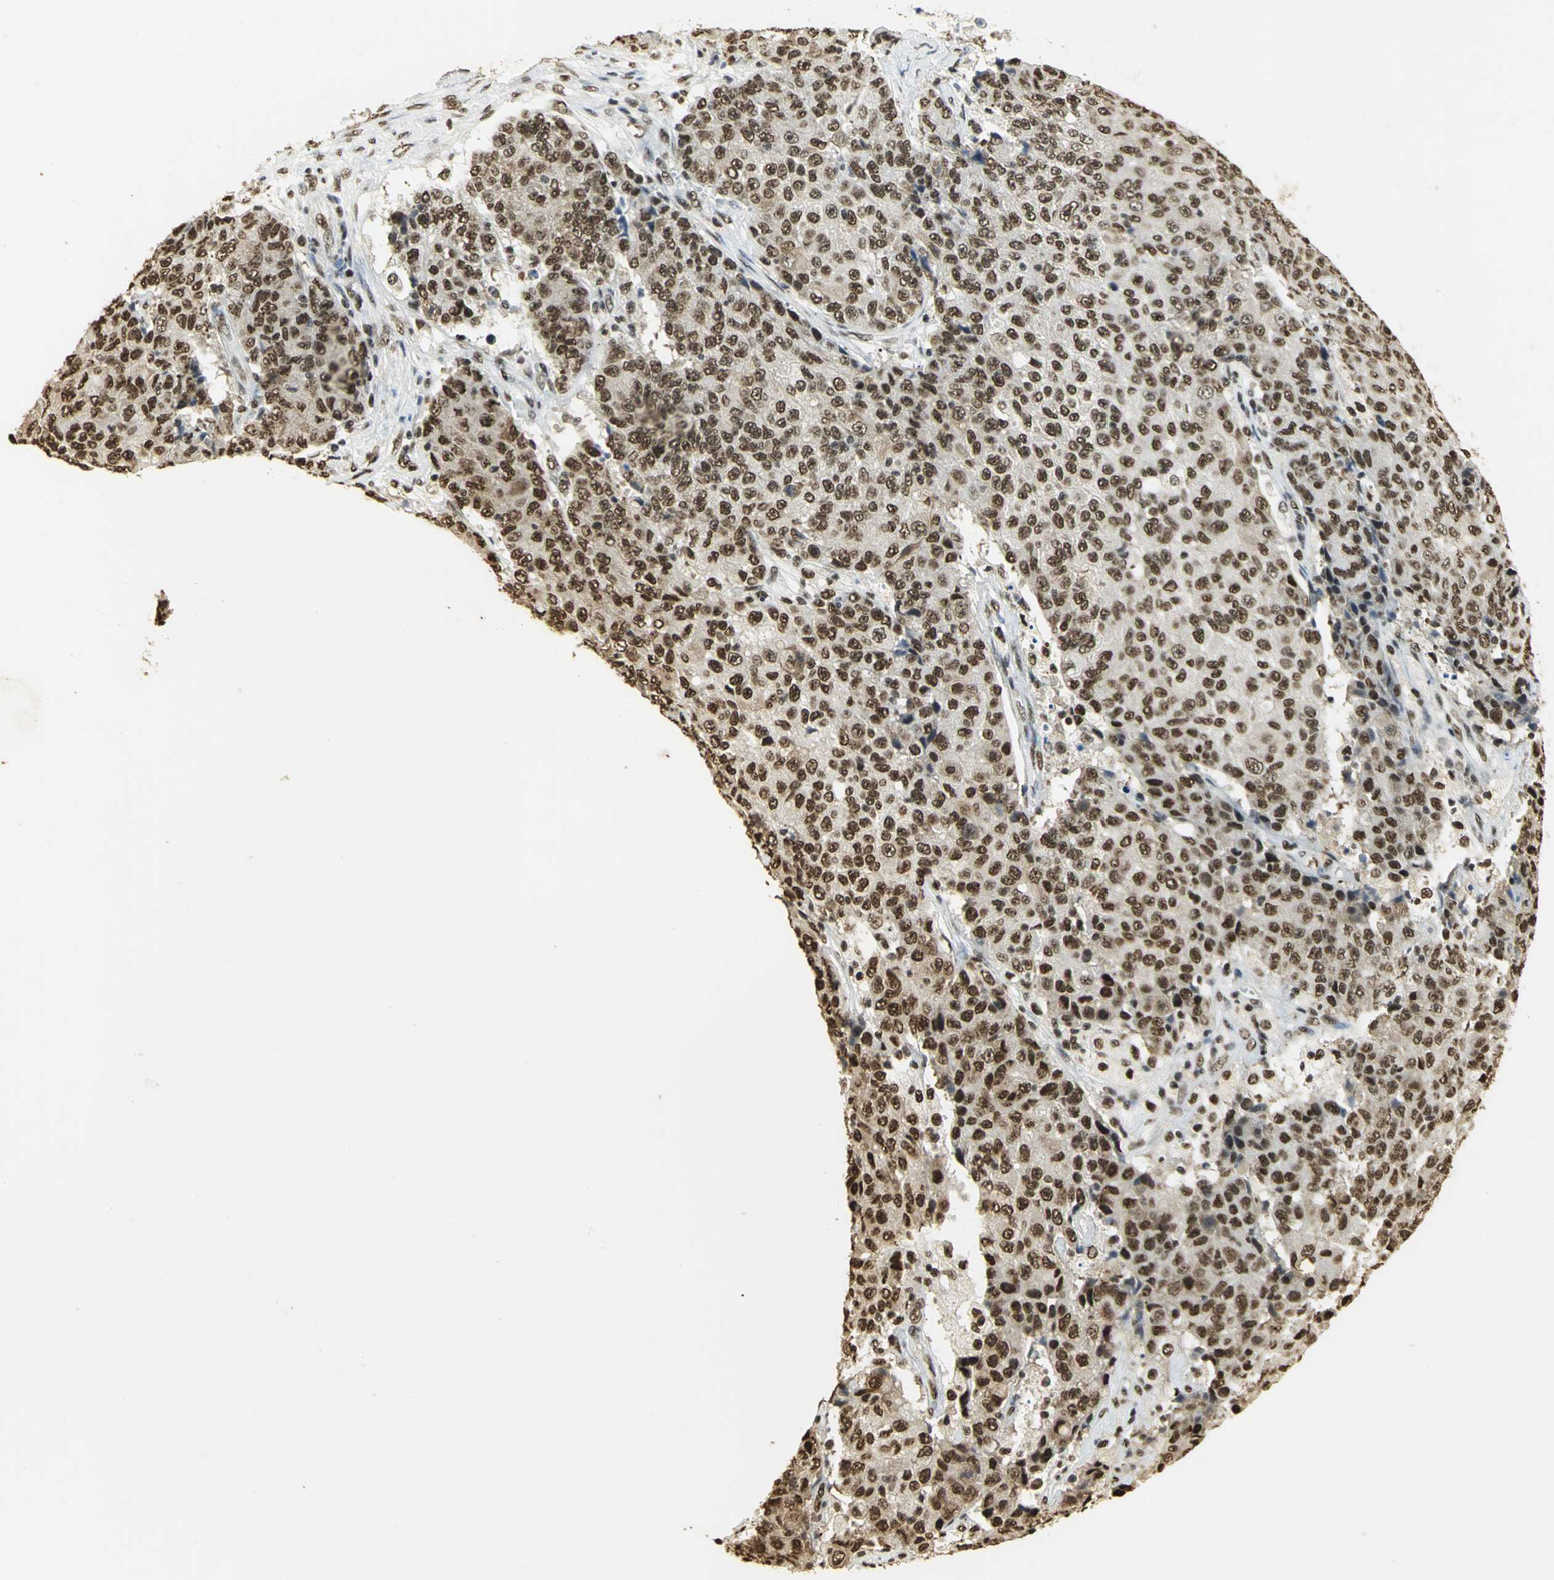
{"staining": {"intensity": "strong", "quantity": ">75%", "location": "nuclear"}, "tissue": "ovarian cancer", "cell_type": "Tumor cells", "image_type": "cancer", "snomed": [{"axis": "morphology", "description": "Carcinoma, endometroid"}, {"axis": "topography", "description": "Ovary"}], "caption": "DAB (3,3'-diaminobenzidine) immunohistochemical staining of ovarian cancer (endometroid carcinoma) reveals strong nuclear protein staining in approximately >75% of tumor cells. (DAB IHC, brown staining for protein, blue staining for nuclei).", "gene": "SET", "patient": {"sex": "female", "age": 42}}